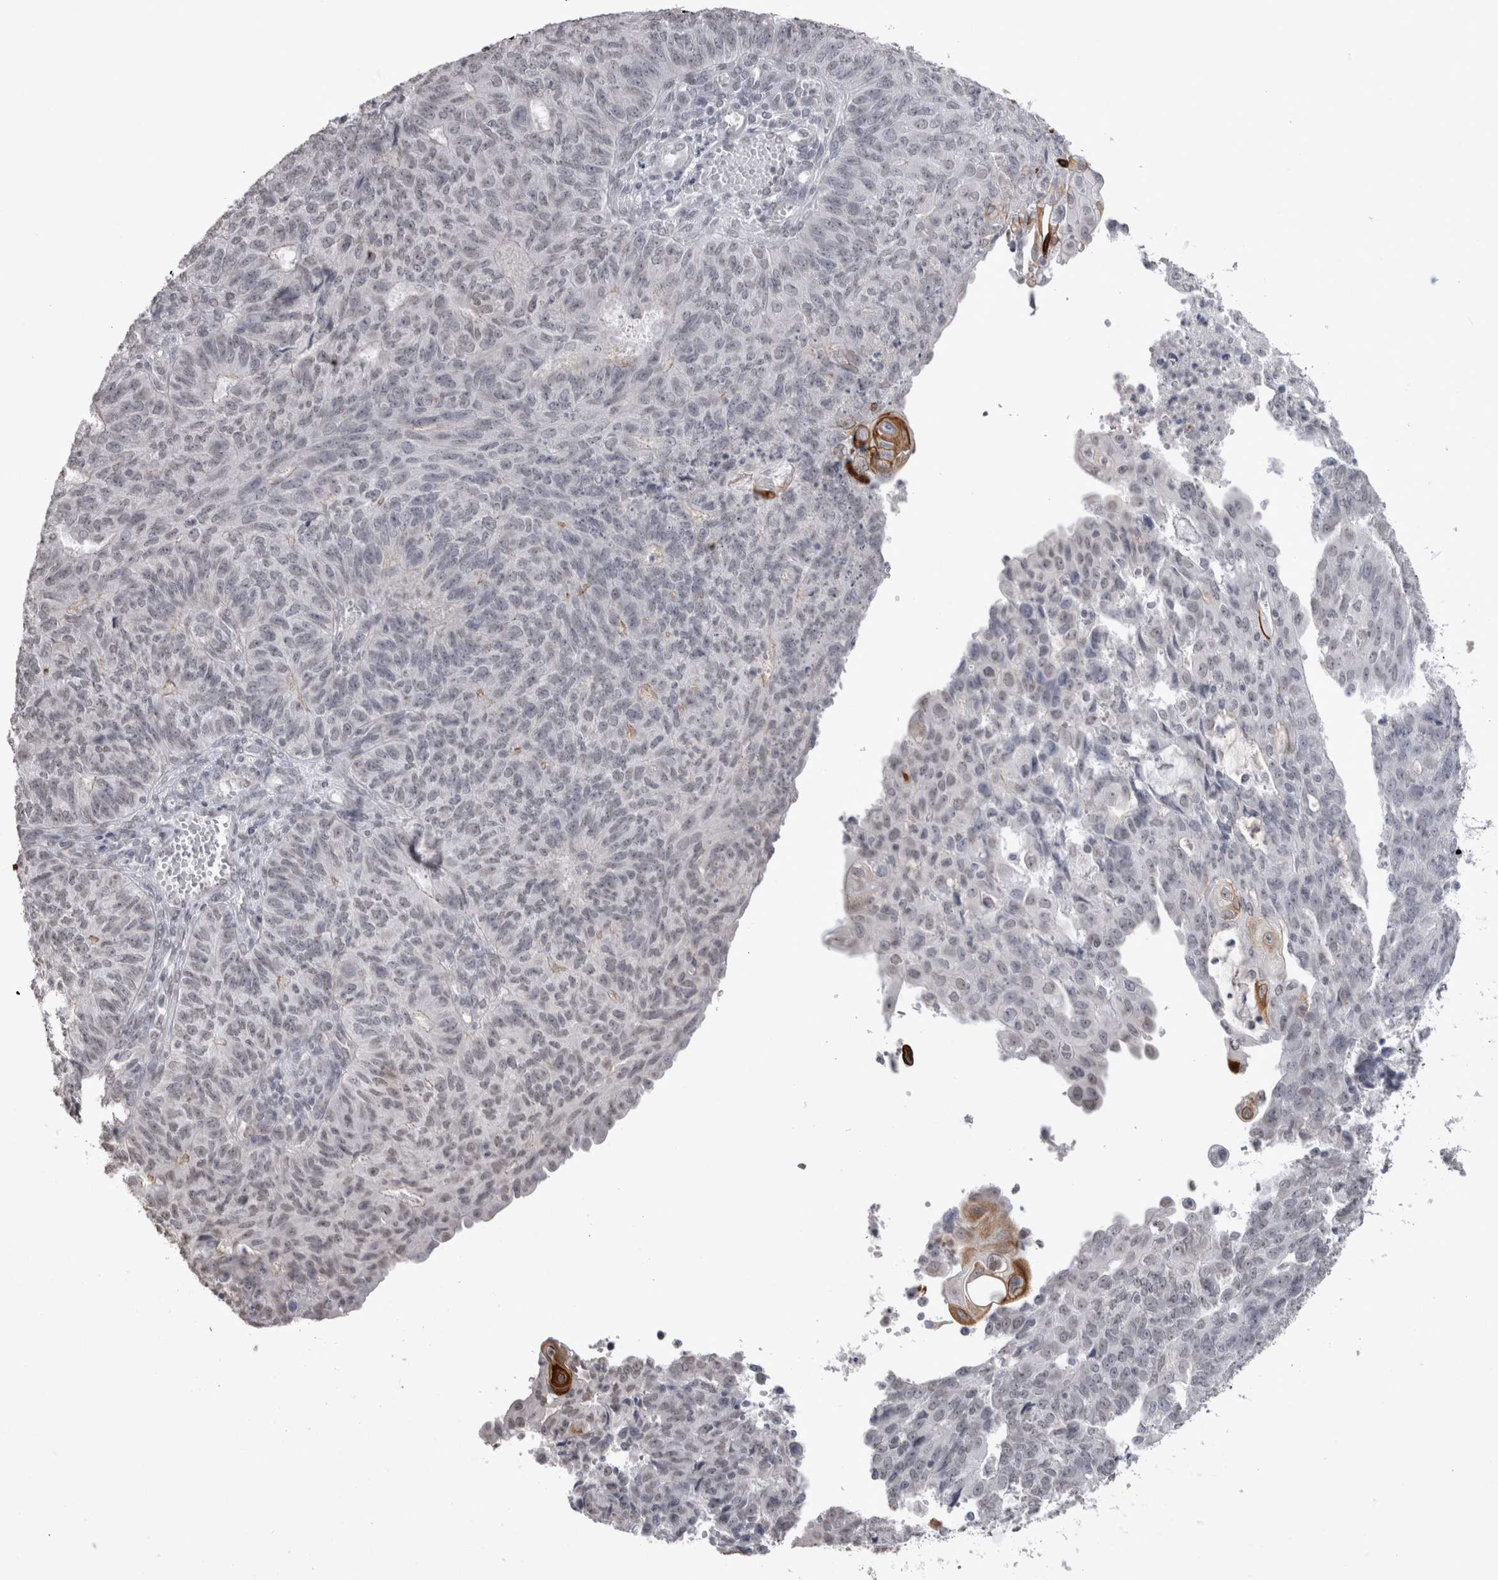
{"staining": {"intensity": "moderate", "quantity": "<25%", "location": "cytoplasmic/membranous"}, "tissue": "endometrial cancer", "cell_type": "Tumor cells", "image_type": "cancer", "snomed": [{"axis": "morphology", "description": "Adenocarcinoma, NOS"}, {"axis": "topography", "description": "Endometrium"}], "caption": "This is an image of immunohistochemistry staining of endometrial adenocarcinoma, which shows moderate expression in the cytoplasmic/membranous of tumor cells.", "gene": "DDX4", "patient": {"sex": "female", "age": 32}}